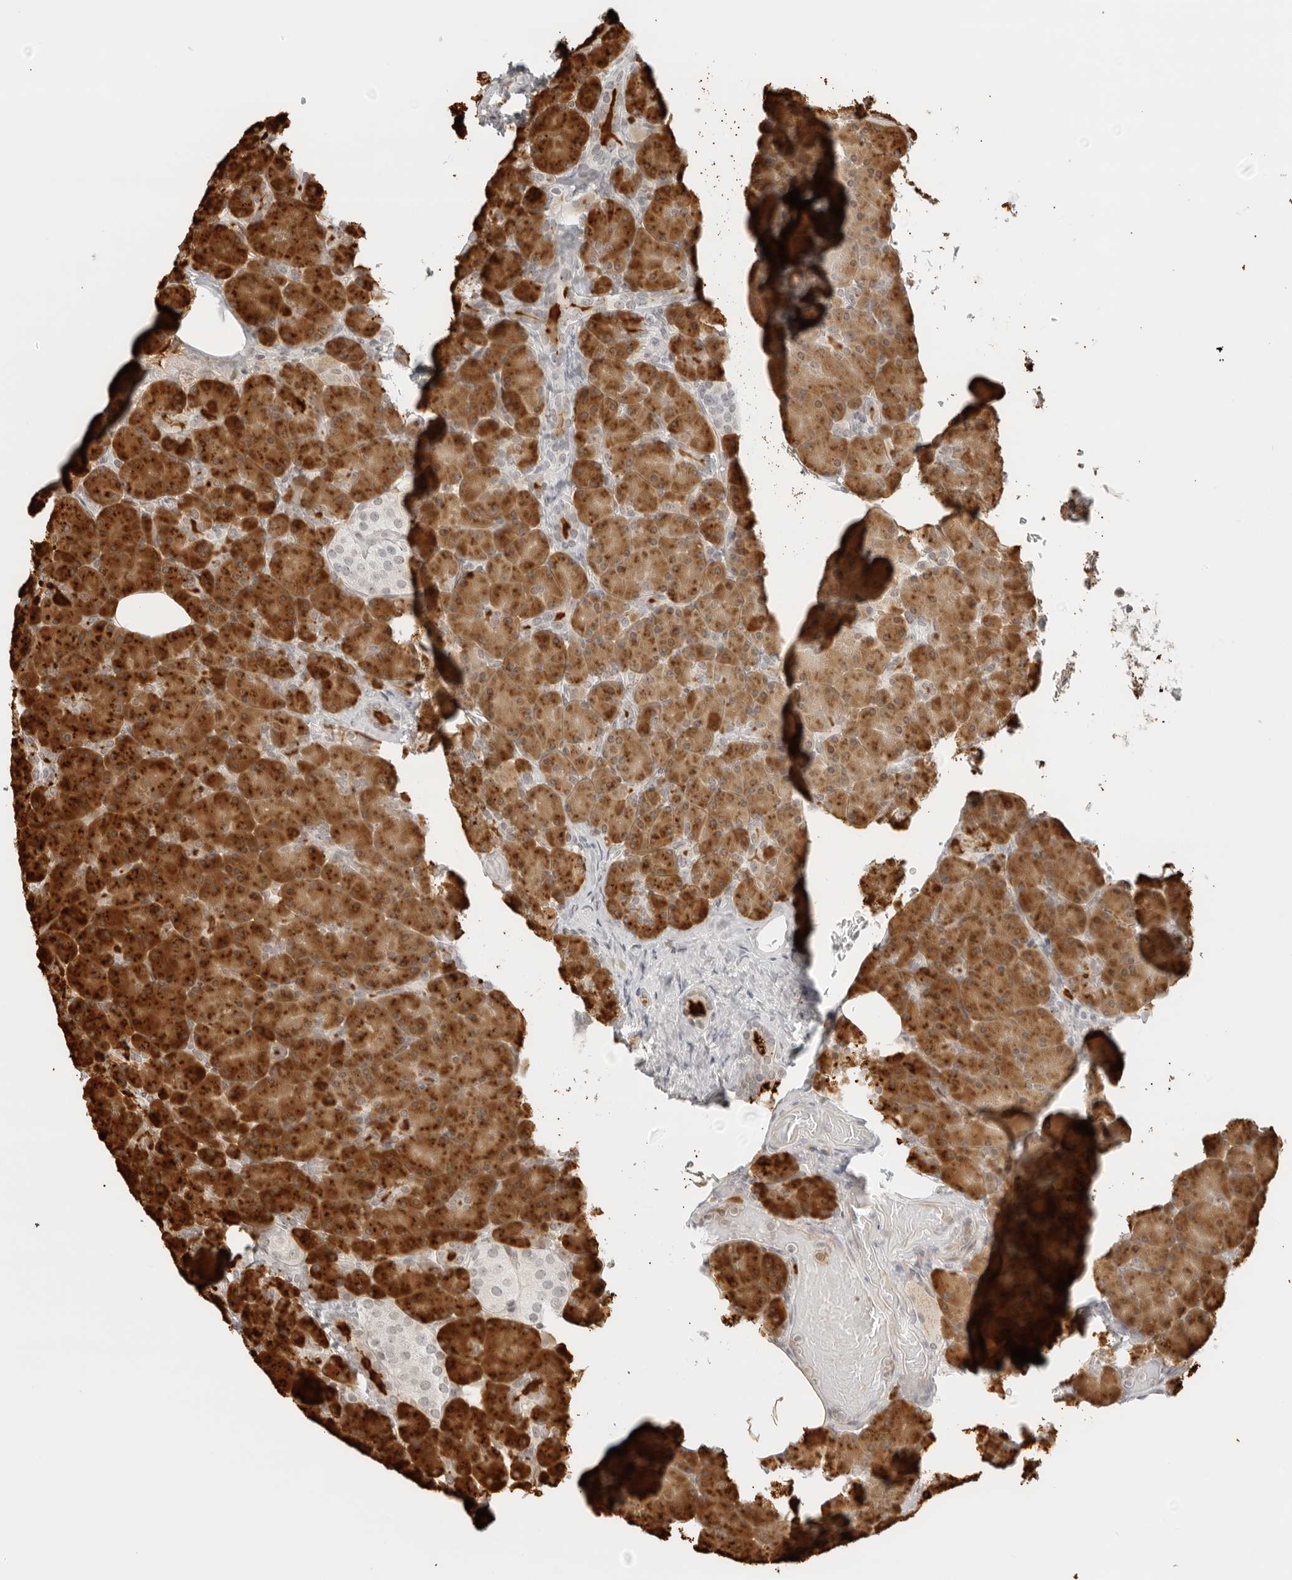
{"staining": {"intensity": "strong", "quantity": ">75%", "location": "cytoplasmic/membranous"}, "tissue": "pancreas", "cell_type": "Exocrine glandular cells", "image_type": "normal", "snomed": [{"axis": "morphology", "description": "Normal tissue, NOS"}, {"axis": "topography", "description": "Pancreas"}], "caption": "Immunohistochemistry image of normal human pancreas stained for a protein (brown), which displays high levels of strong cytoplasmic/membranous expression in about >75% of exocrine glandular cells.", "gene": "ZNF678", "patient": {"sex": "female", "age": 43}}